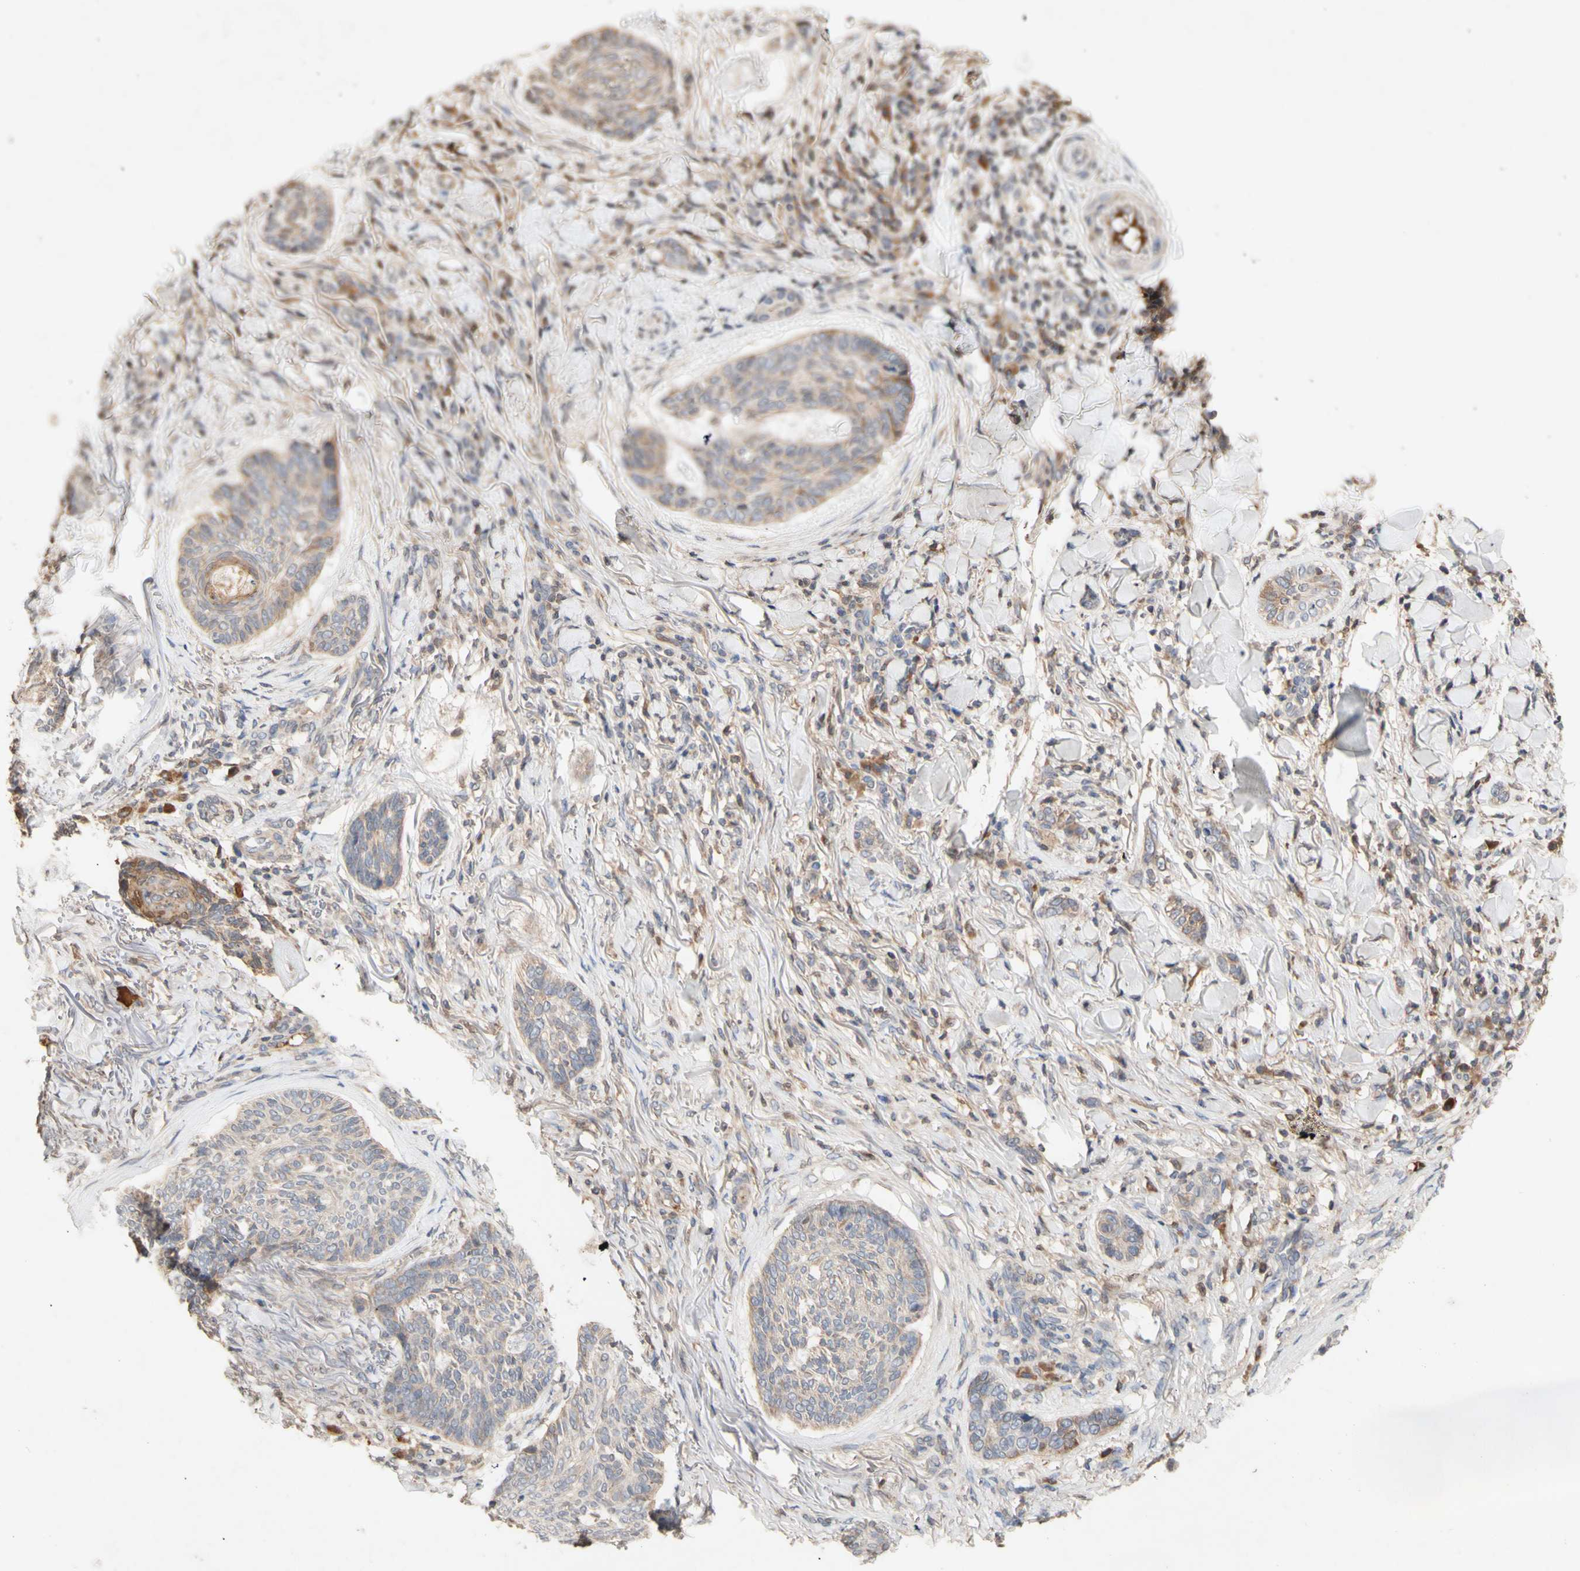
{"staining": {"intensity": "weak", "quantity": ">75%", "location": "cytoplasmic/membranous"}, "tissue": "skin cancer", "cell_type": "Tumor cells", "image_type": "cancer", "snomed": [{"axis": "morphology", "description": "Basal cell carcinoma"}, {"axis": "topography", "description": "Skin"}], "caption": "High-power microscopy captured an immunohistochemistry image of skin cancer, revealing weak cytoplasmic/membranous positivity in about >75% of tumor cells.", "gene": "NECTIN3", "patient": {"sex": "male", "age": 43}}